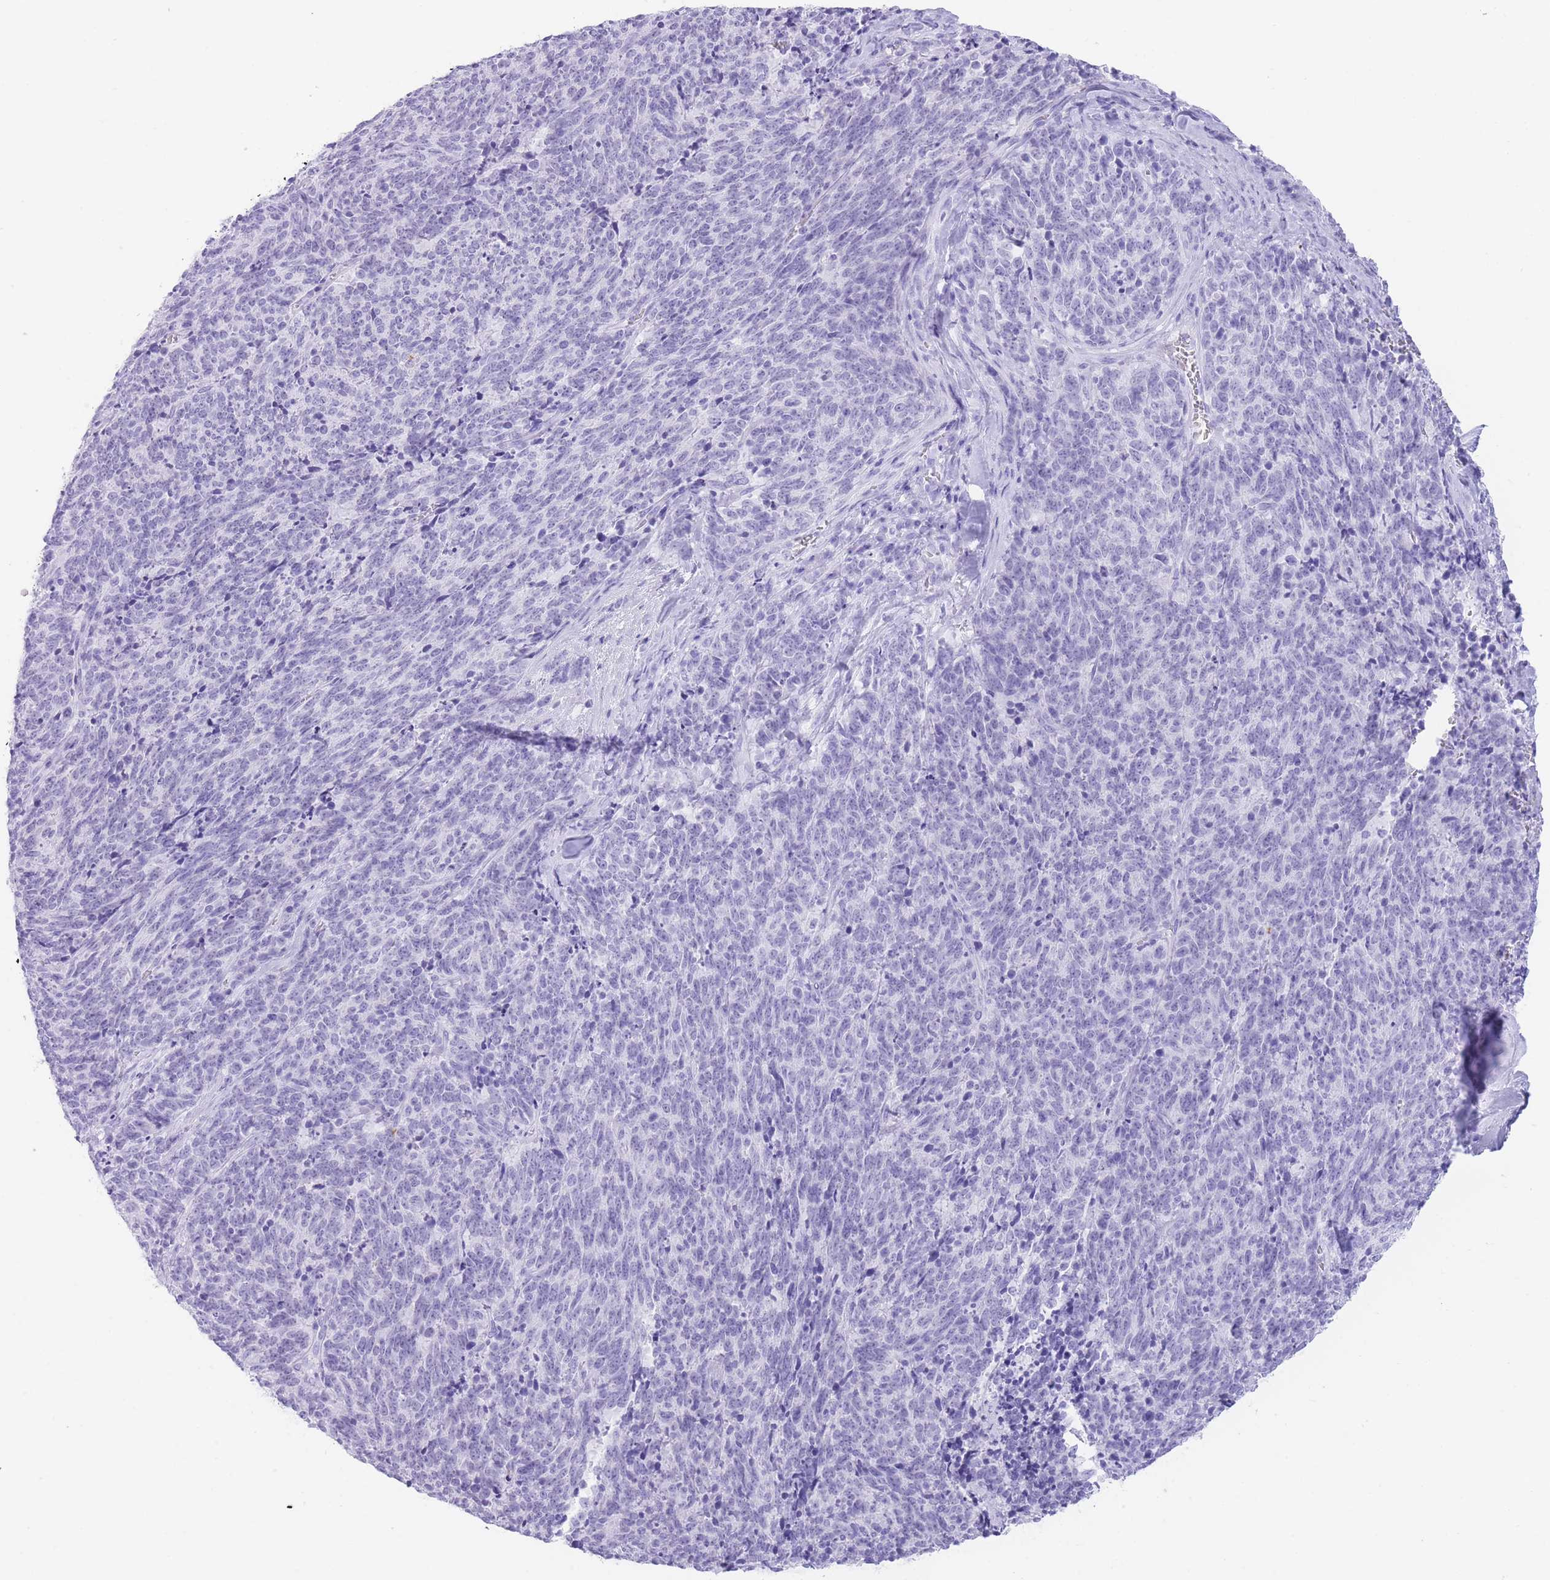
{"staining": {"intensity": "negative", "quantity": "none", "location": "none"}, "tissue": "cervical cancer", "cell_type": "Tumor cells", "image_type": "cancer", "snomed": [{"axis": "morphology", "description": "Squamous cell carcinoma, NOS"}, {"axis": "topography", "description": "Cervix"}], "caption": "This is an IHC photomicrograph of squamous cell carcinoma (cervical). There is no expression in tumor cells.", "gene": "ELOA2", "patient": {"sex": "female", "age": 29}}